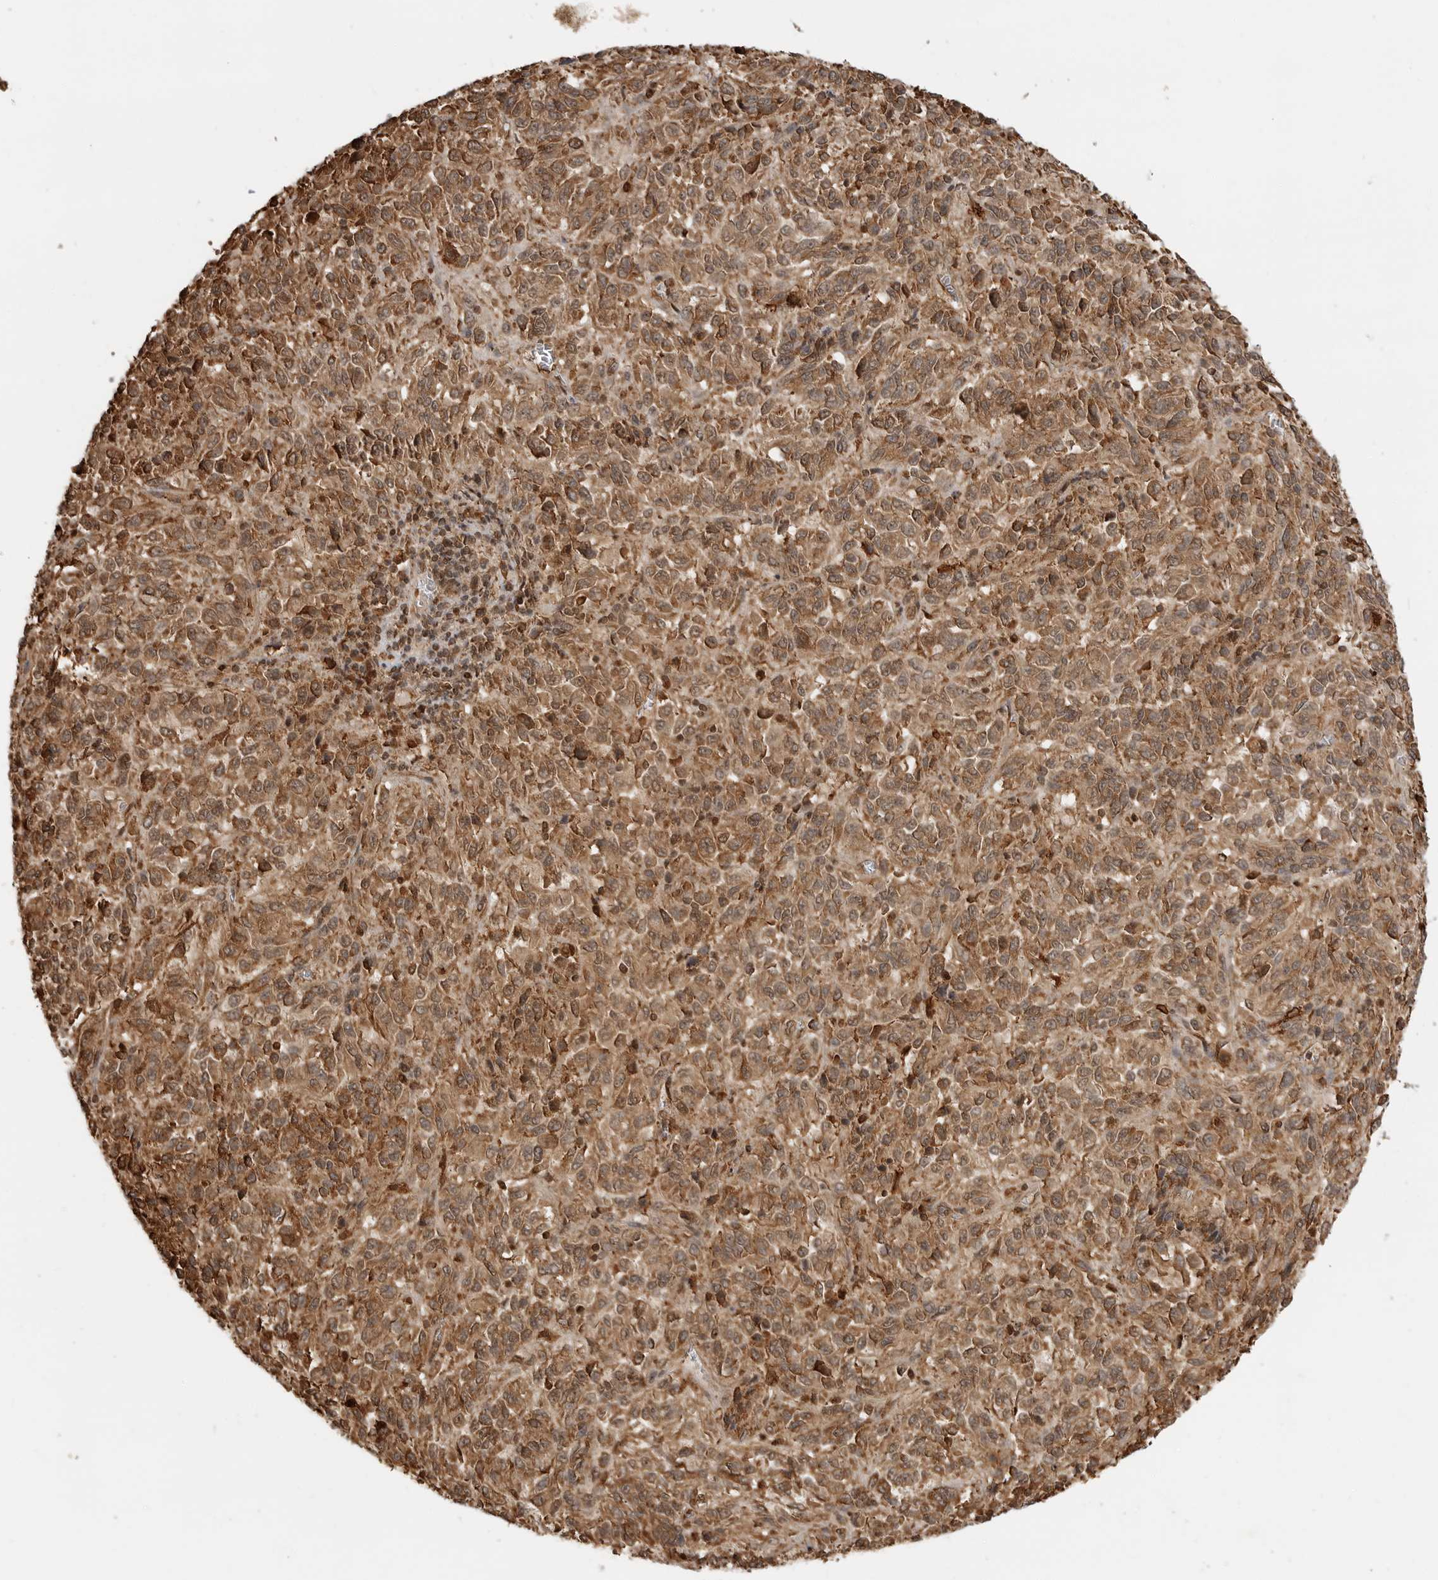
{"staining": {"intensity": "moderate", "quantity": ">75%", "location": "cytoplasmic/membranous,nuclear"}, "tissue": "melanoma", "cell_type": "Tumor cells", "image_type": "cancer", "snomed": [{"axis": "morphology", "description": "Malignant melanoma, Metastatic site"}, {"axis": "topography", "description": "Lung"}], "caption": "DAB (3,3'-diaminobenzidine) immunohistochemical staining of human melanoma exhibits moderate cytoplasmic/membranous and nuclear protein staining in about >75% of tumor cells.", "gene": "BMP2K", "patient": {"sex": "male", "age": 64}}